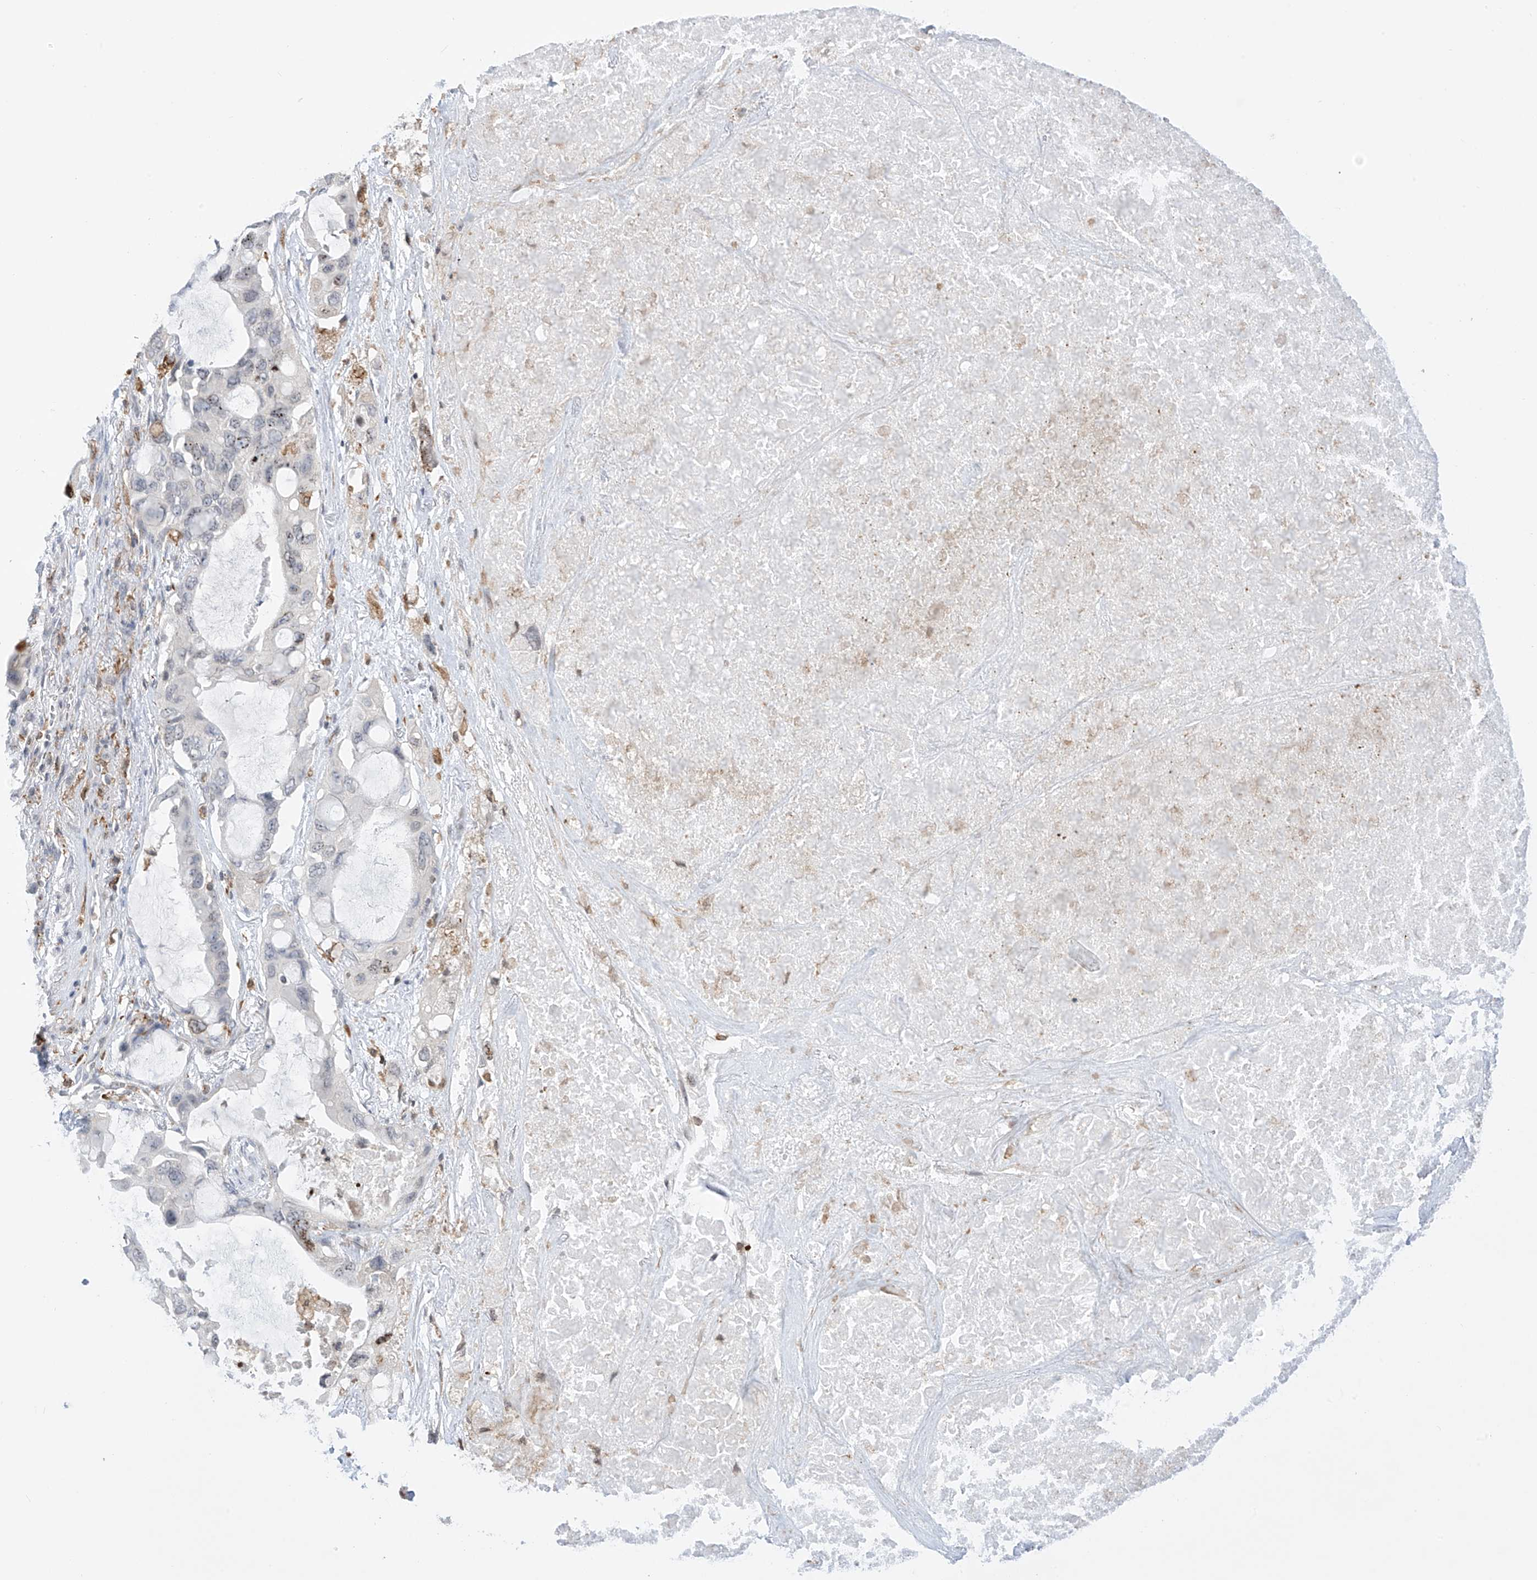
{"staining": {"intensity": "negative", "quantity": "none", "location": "none"}, "tissue": "lung cancer", "cell_type": "Tumor cells", "image_type": "cancer", "snomed": [{"axis": "morphology", "description": "Squamous cell carcinoma, NOS"}, {"axis": "topography", "description": "Lung"}], "caption": "Immunohistochemical staining of lung squamous cell carcinoma demonstrates no significant positivity in tumor cells. (Brightfield microscopy of DAB (3,3'-diaminobenzidine) IHC at high magnification).", "gene": "TBXAS1", "patient": {"sex": "female", "age": 73}}